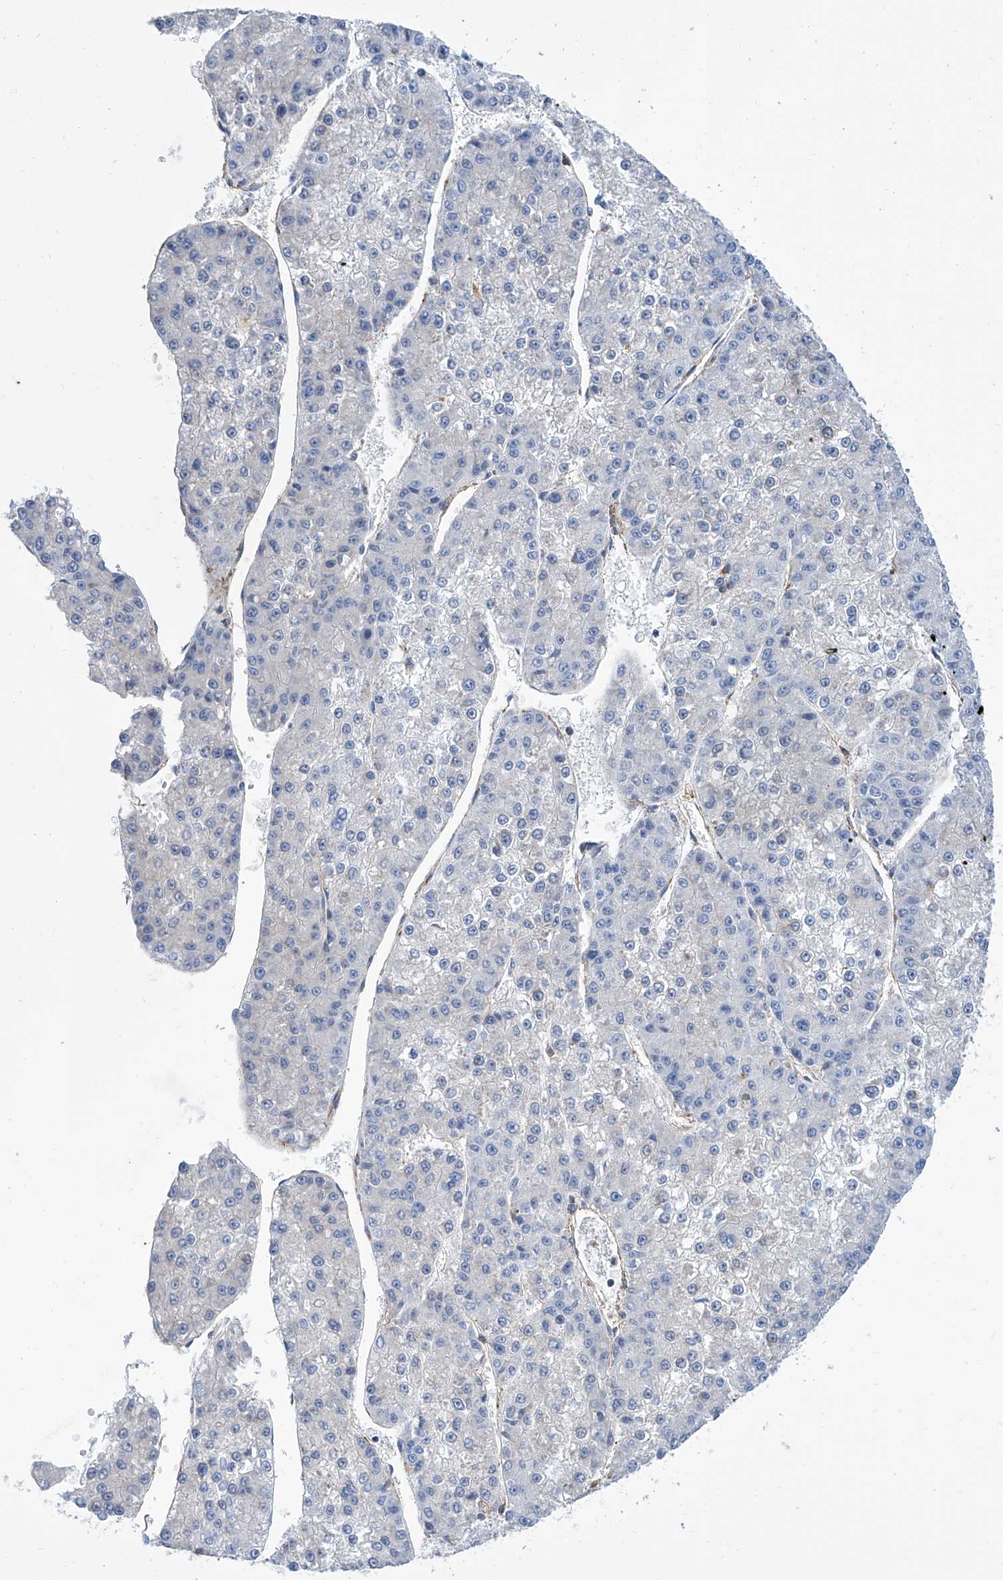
{"staining": {"intensity": "negative", "quantity": "none", "location": "none"}, "tissue": "liver cancer", "cell_type": "Tumor cells", "image_type": "cancer", "snomed": [{"axis": "morphology", "description": "Carcinoma, Hepatocellular, NOS"}, {"axis": "topography", "description": "Liver"}], "caption": "Immunohistochemistry of liver cancer (hepatocellular carcinoma) demonstrates no expression in tumor cells.", "gene": "GPT", "patient": {"sex": "female", "age": 73}}